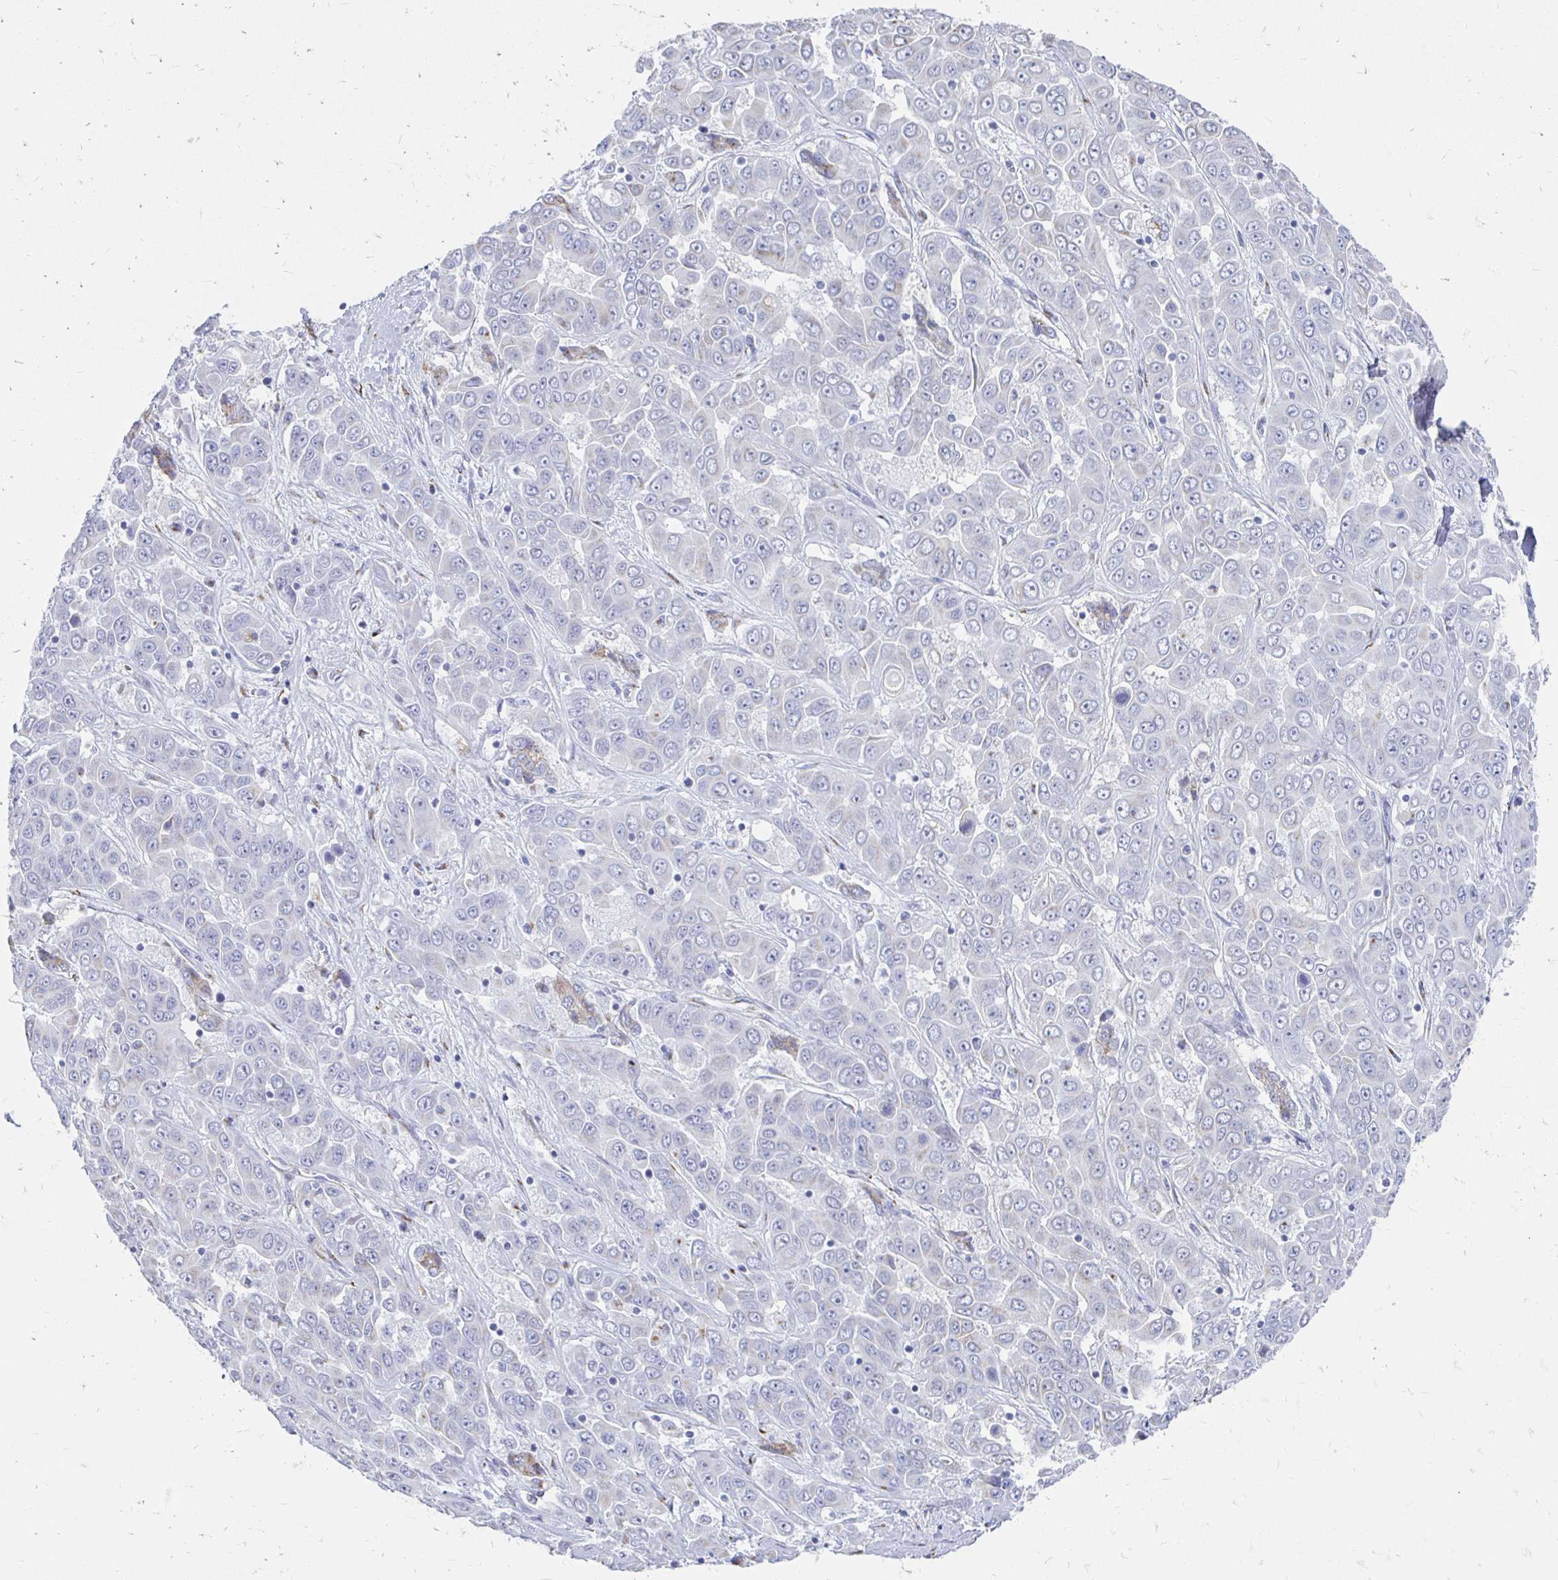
{"staining": {"intensity": "negative", "quantity": "none", "location": "none"}, "tissue": "liver cancer", "cell_type": "Tumor cells", "image_type": "cancer", "snomed": [{"axis": "morphology", "description": "Cholangiocarcinoma"}, {"axis": "topography", "description": "Liver"}], "caption": "Liver cholangiocarcinoma was stained to show a protein in brown. There is no significant staining in tumor cells.", "gene": "PAGE4", "patient": {"sex": "female", "age": 52}}